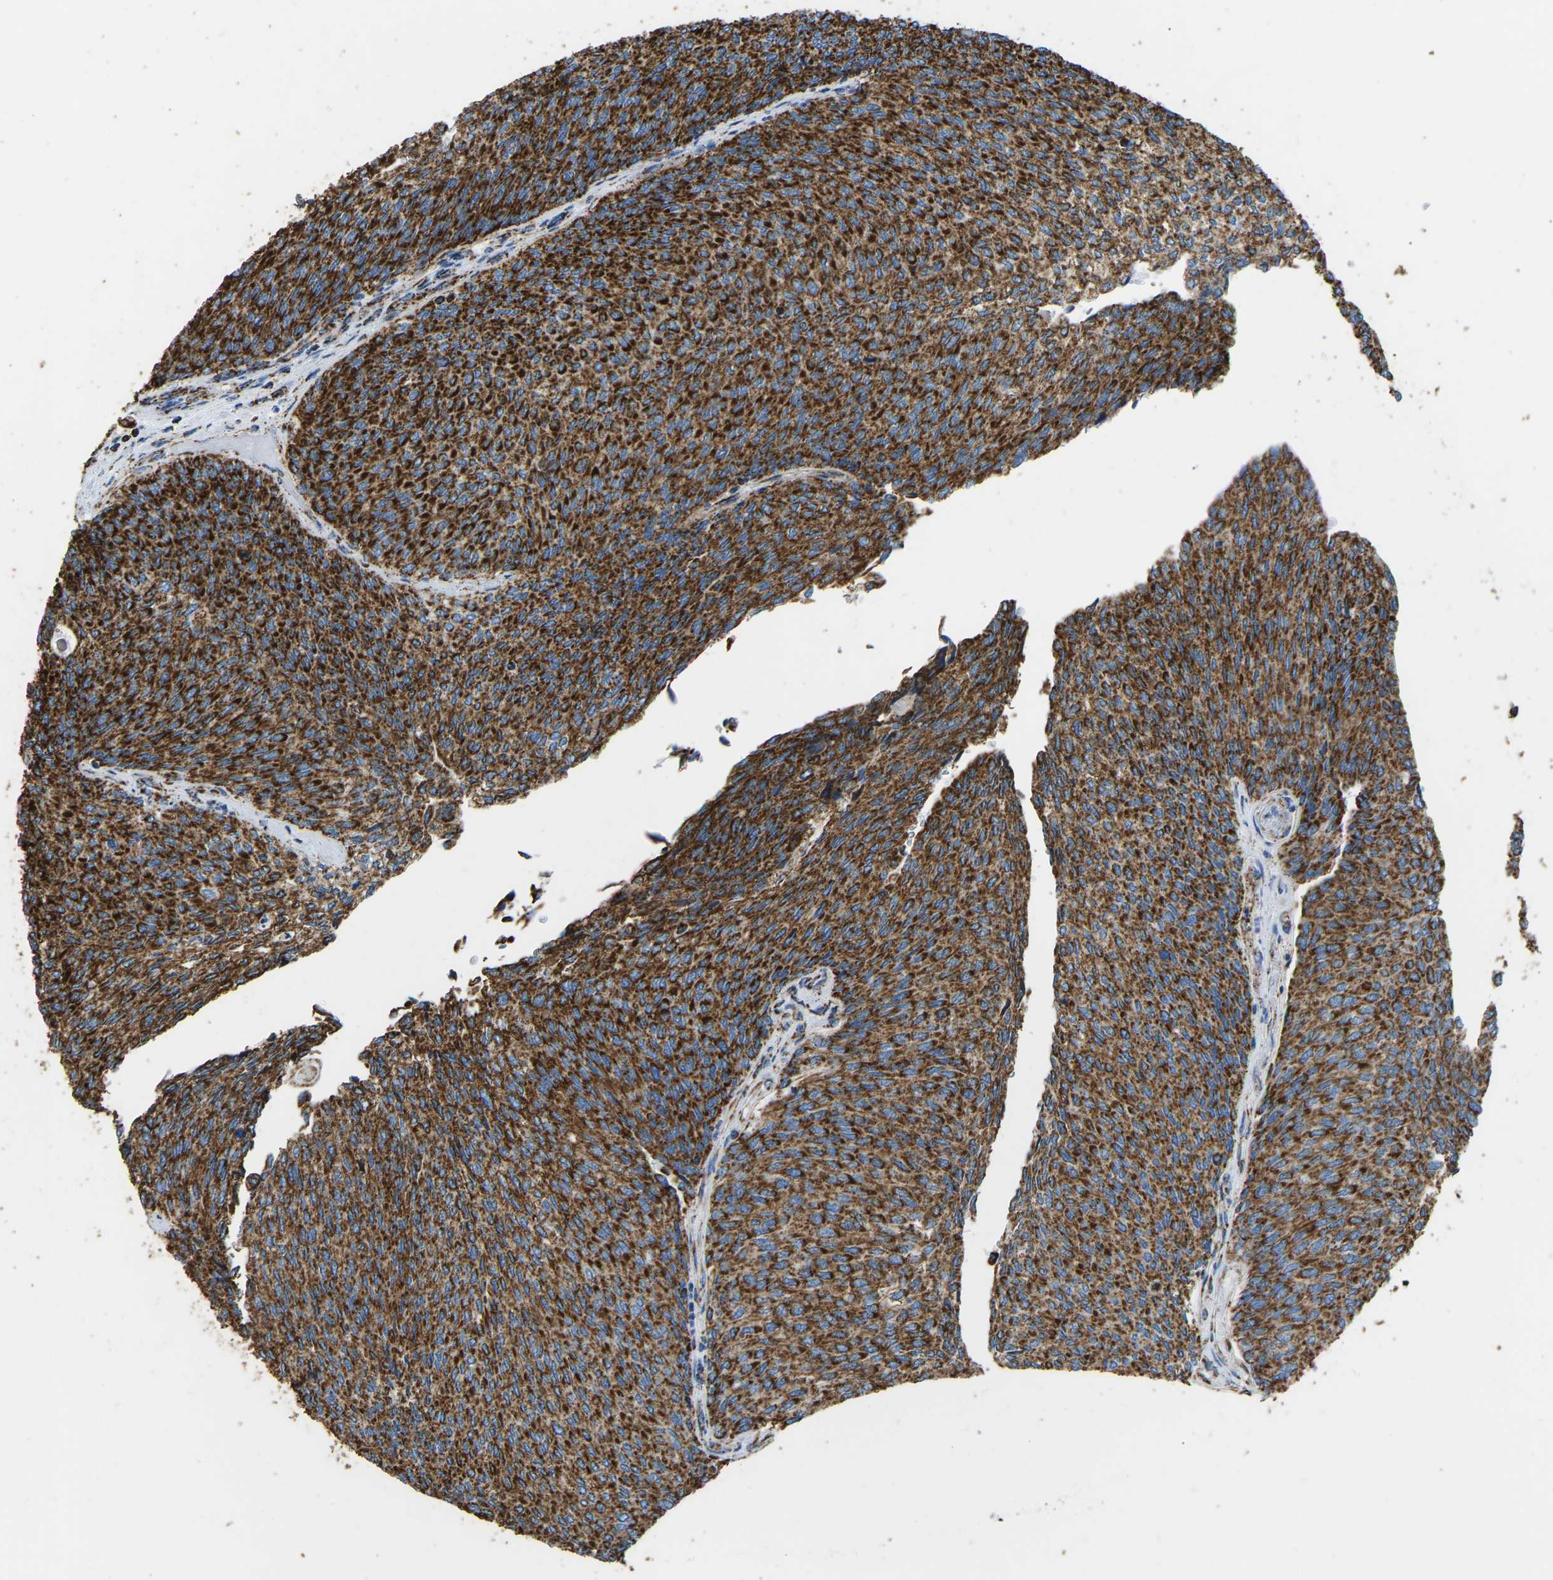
{"staining": {"intensity": "strong", "quantity": ">75%", "location": "cytoplasmic/membranous"}, "tissue": "urothelial cancer", "cell_type": "Tumor cells", "image_type": "cancer", "snomed": [{"axis": "morphology", "description": "Urothelial carcinoma, Low grade"}, {"axis": "topography", "description": "Urinary bladder"}], "caption": "Strong cytoplasmic/membranous protein staining is present in approximately >75% of tumor cells in urothelial cancer. Using DAB (3,3'-diaminobenzidine) (brown) and hematoxylin (blue) stains, captured at high magnification using brightfield microscopy.", "gene": "IRX6", "patient": {"sex": "female", "age": 79}}